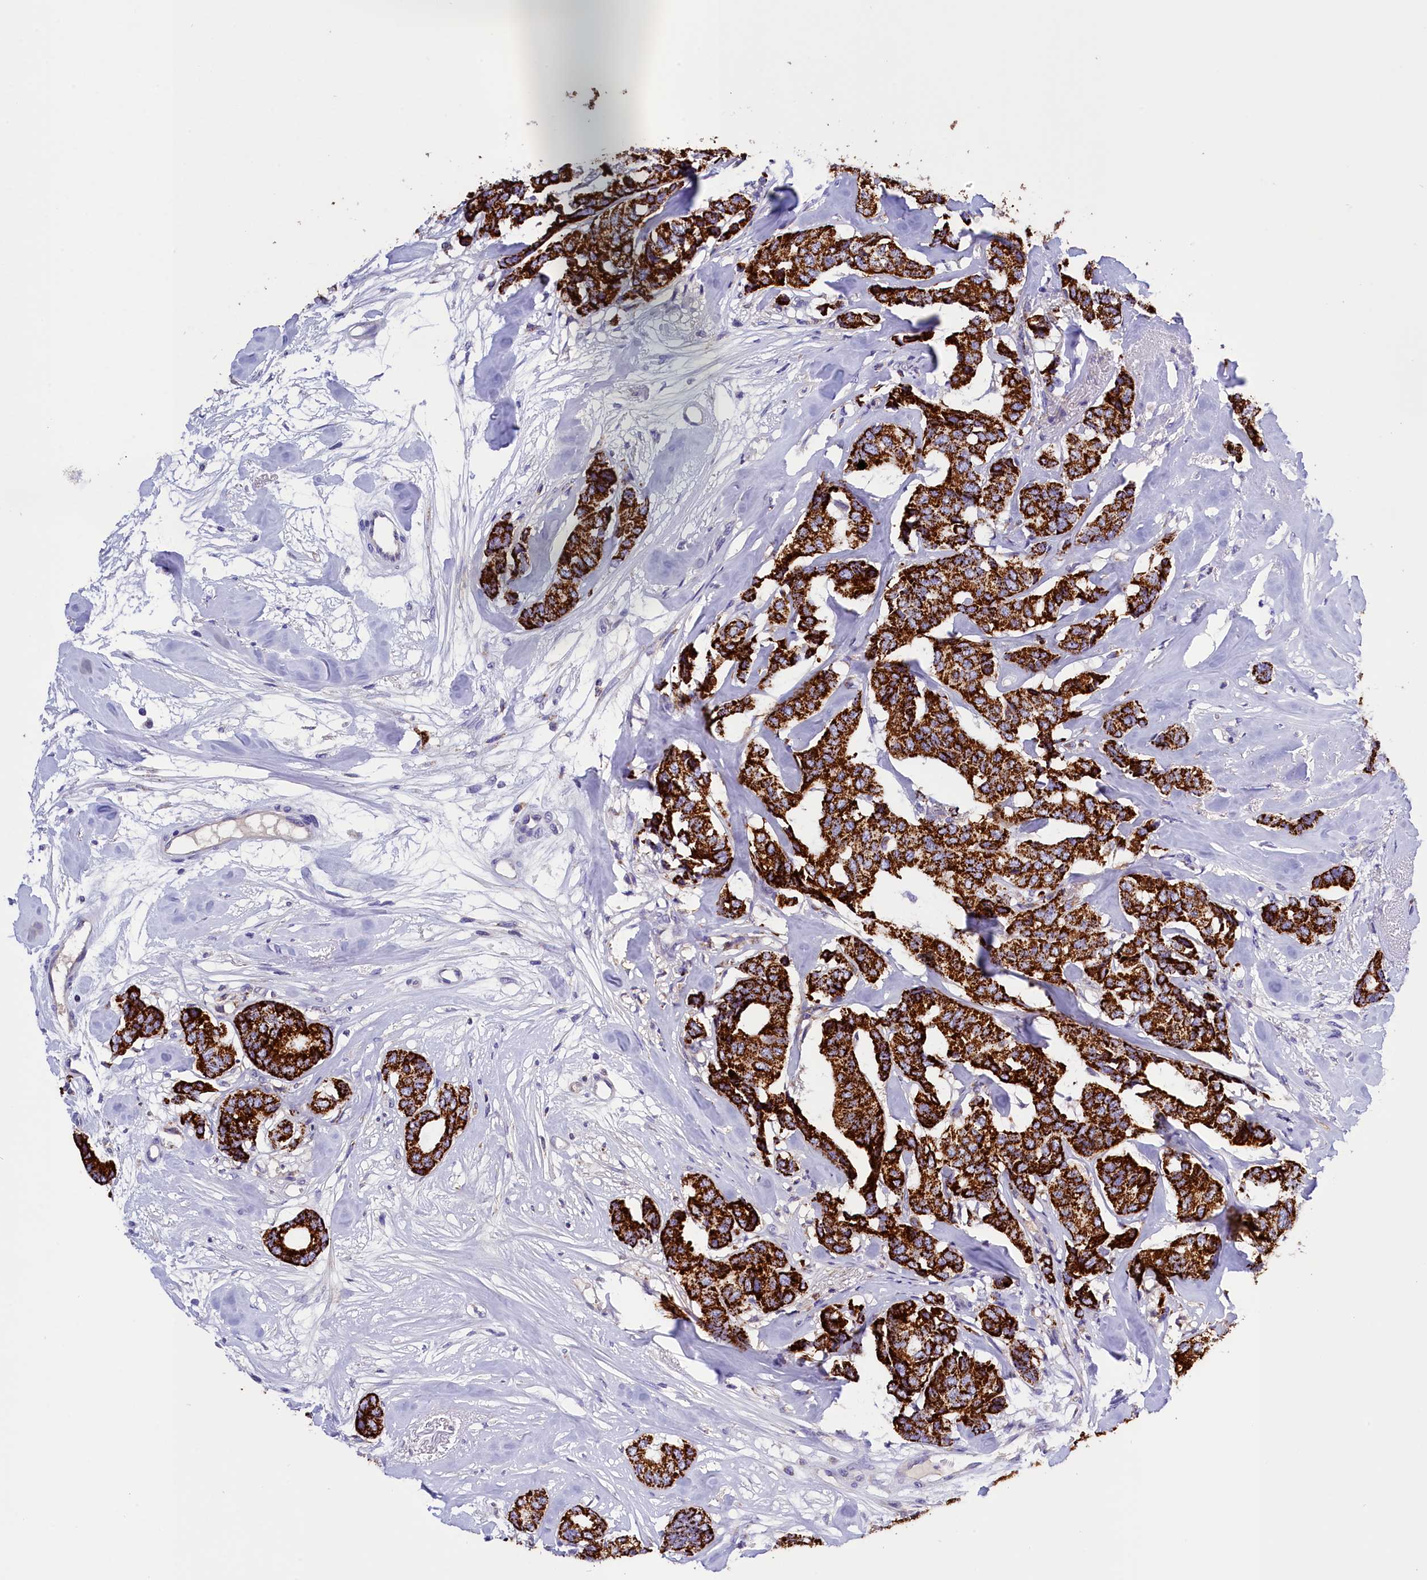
{"staining": {"intensity": "strong", "quantity": ">75%", "location": "cytoplasmic/membranous"}, "tissue": "breast cancer", "cell_type": "Tumor cells", "image_type": "cancer", "snomed": [{"axis": "morphology", "description": "Duct carcinoma"}, {"axis": "topography", "description": "Breast"}], "caption": "Protein staining by IHC displays strong cytoplasmic/membranous staining in approximately >75% of tumor cells in breast cancer (infiltrating ductal carcinoma).", "gene": "ABAT", "patient": {"sex": "female", "age": 87}}